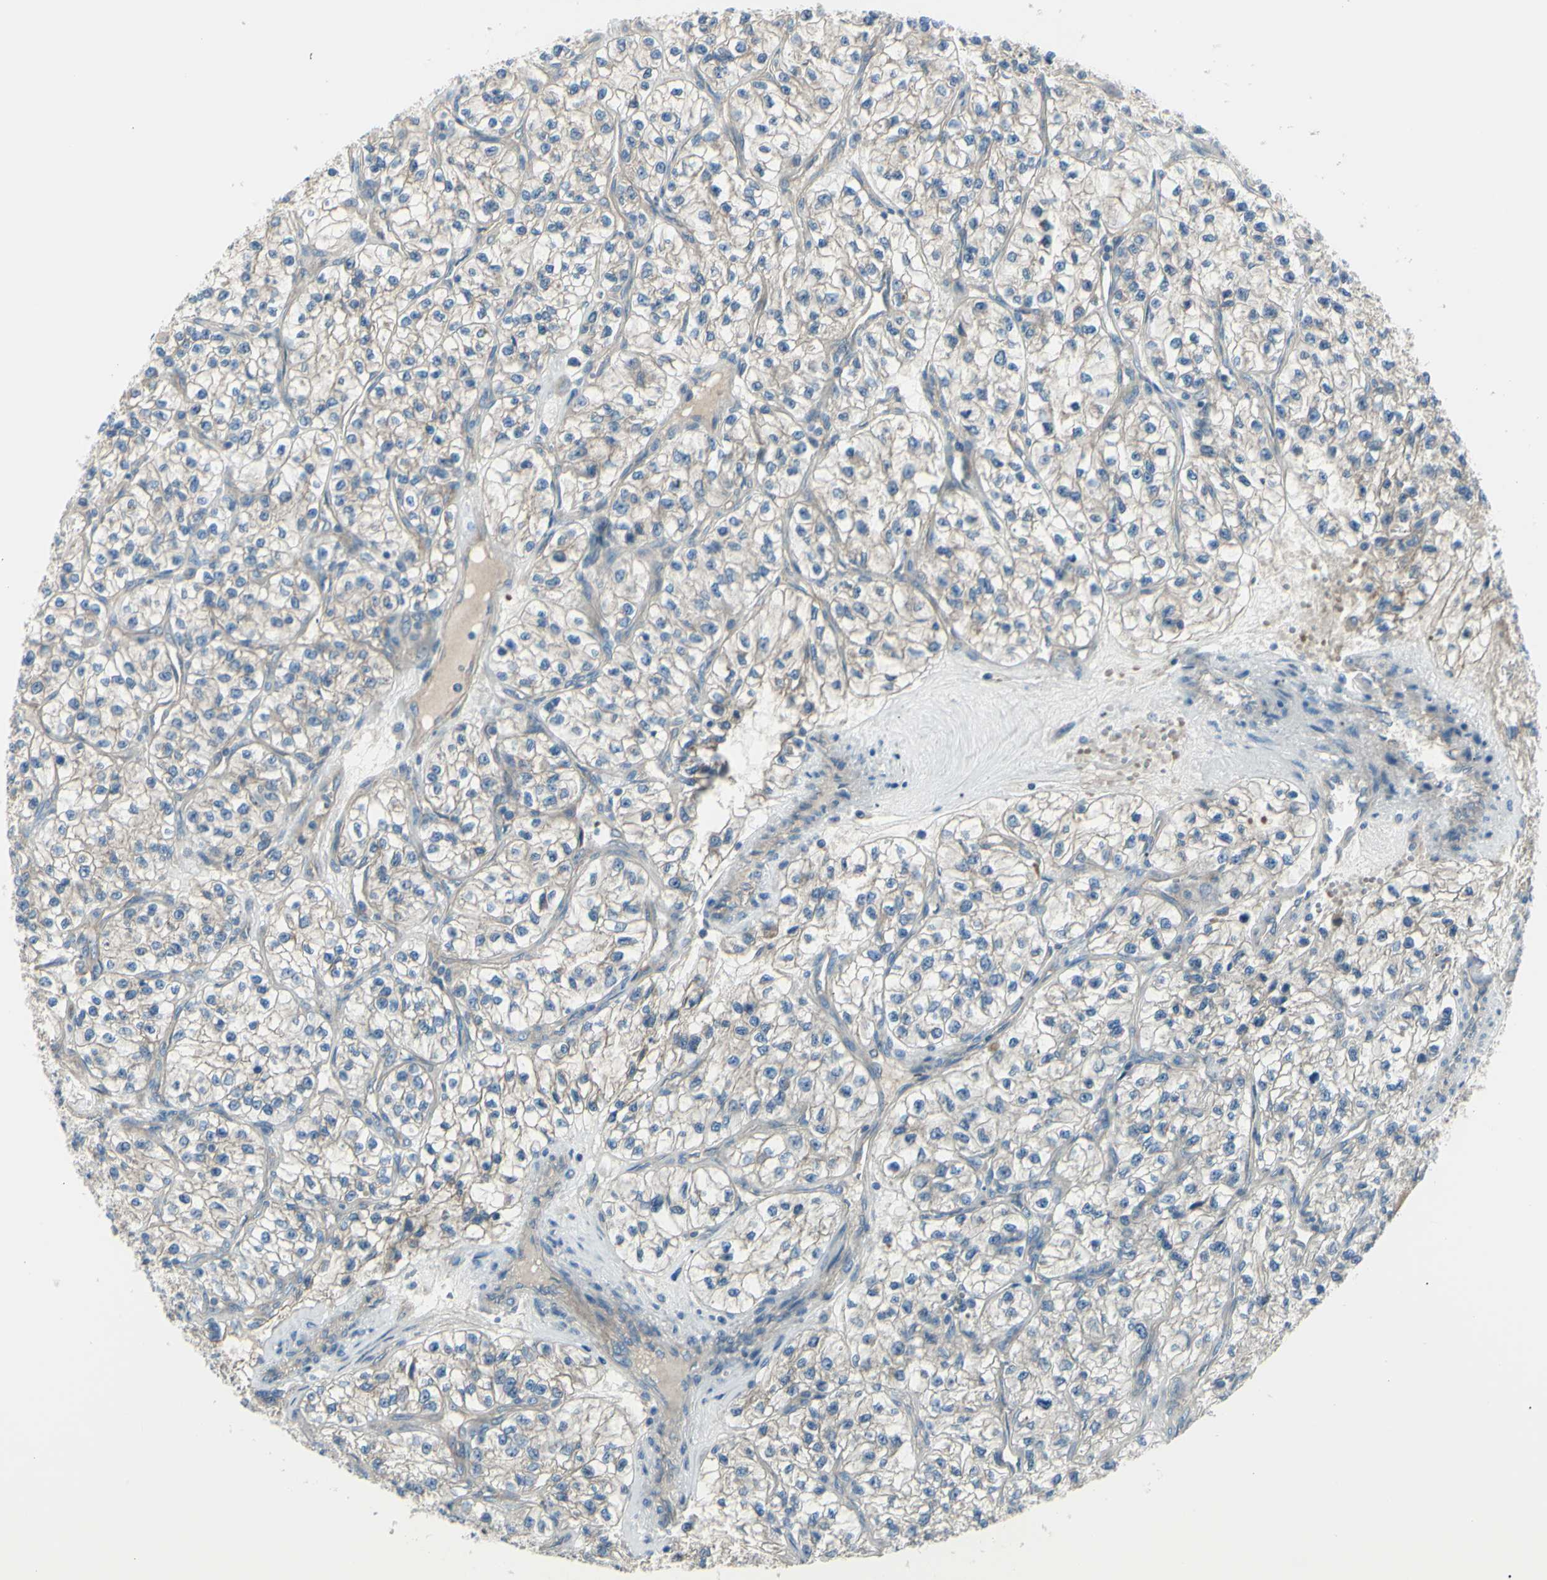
{"staining": {"intensity": "weak", "quantity": ">75%", "location": "cytoplasmic/membranous"}, "tissue": "renal cancer", "cell_type": "Tumor cells", "image_type": "cancer", "snomed": [{"axis": "morphology", "description": "Adenocarcinoma, NOS"}, {"axis": "topography", "description": "Kidney"}], "caption": "Adenocarcinoma (renal) stained for a protein exhibits weak cytoplasmic/membranous positivity in tumor cells. Using DAB (3,3'-diaminobenzidine) (brown) and hematoxylin (blue) stains, captured at high magnification using brightfield microscopy.", "gene": "PCDHGA2", "patient": {"sex": "female", "age": 57}}